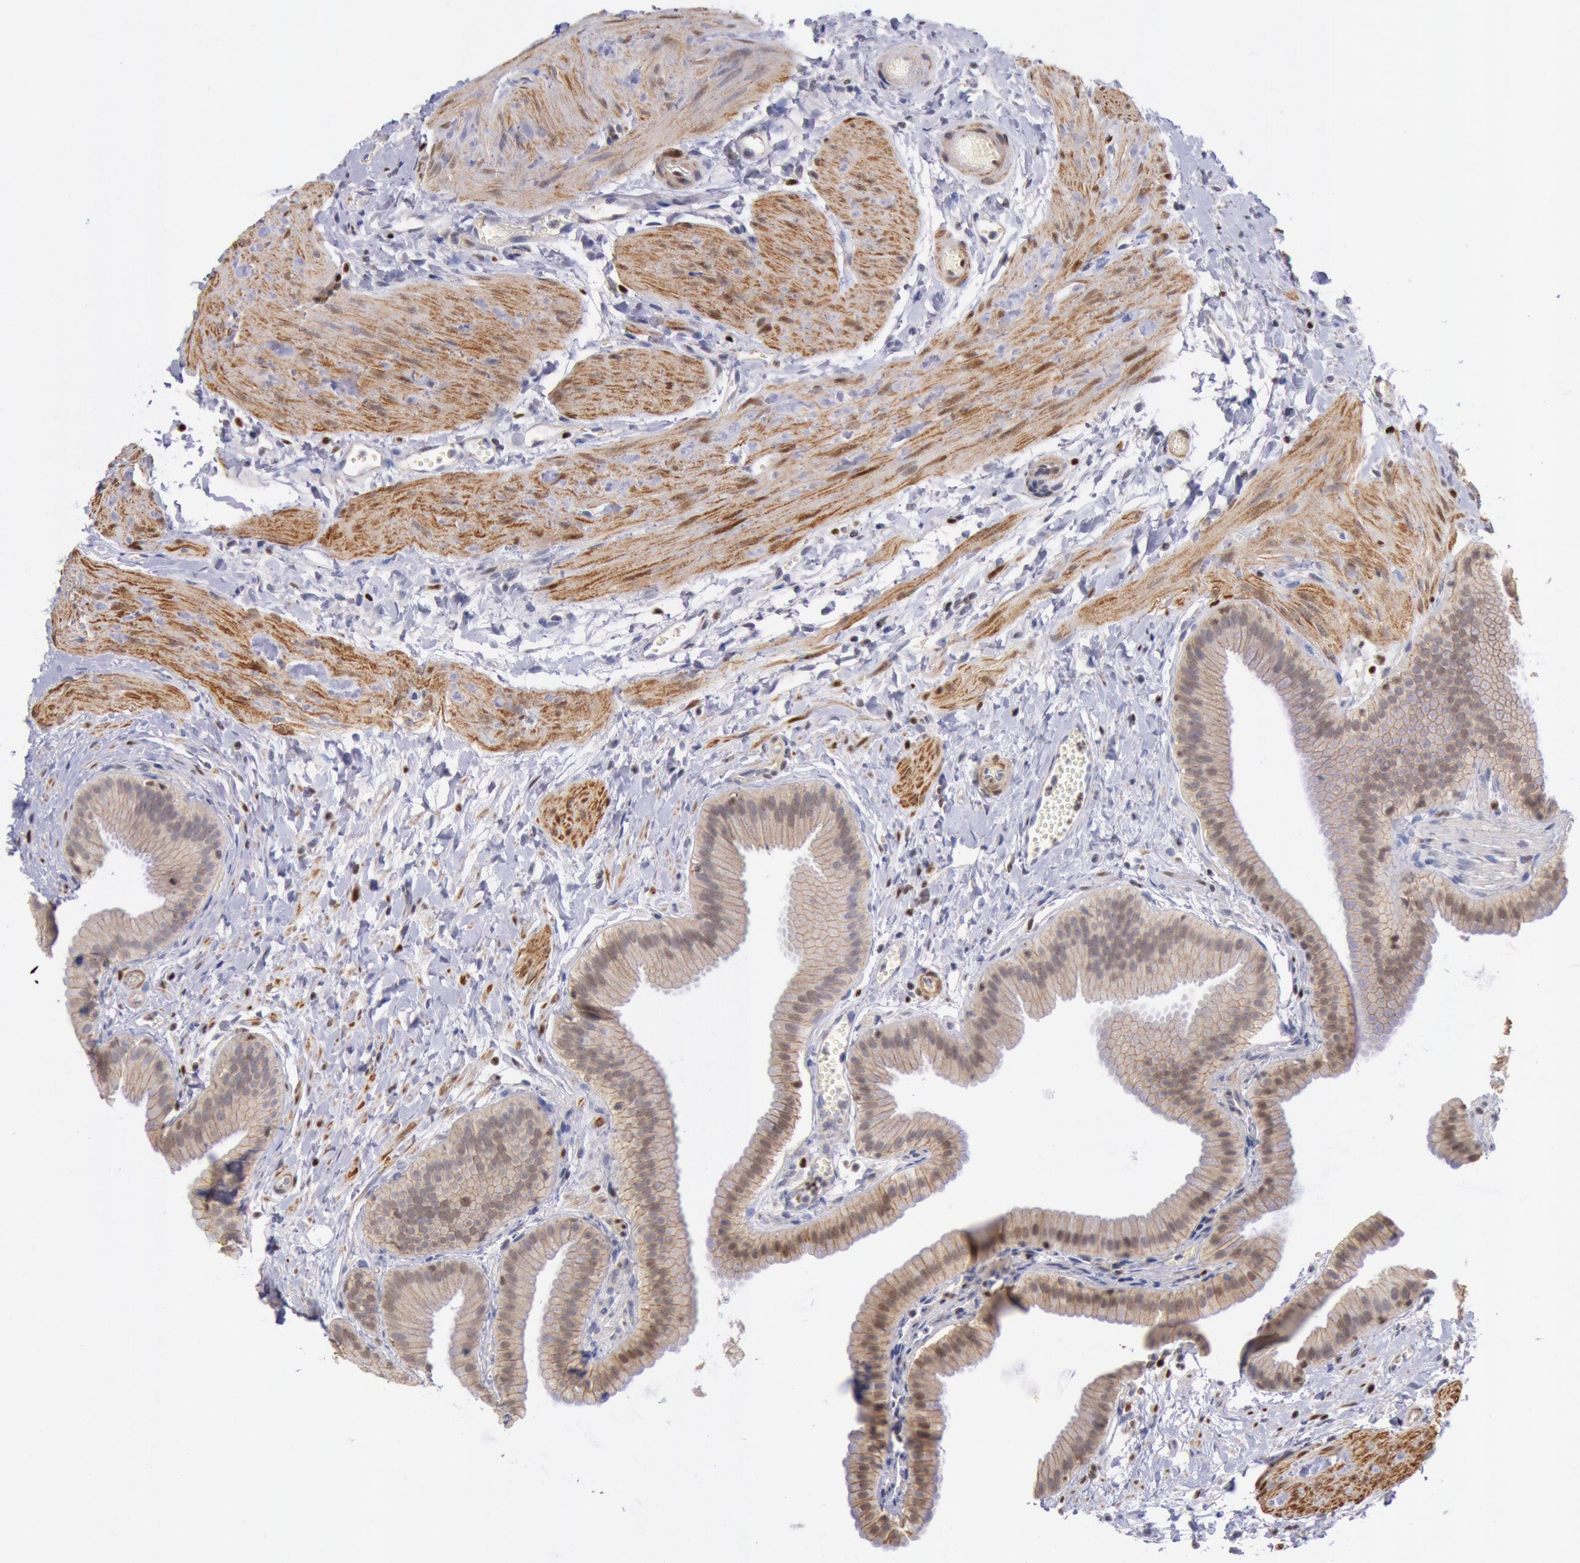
{"staining": {"intensity": "moderate", "quantity": ">75%", "location": "cytoplasmic/membranous"}, "tissue": "gallbladder", "cell_type": "Glandular cells", "image_type": "normal", "snomed": [{"axis": "morphology", "description": "Normal tissue, NOS"}, {"axis": "topography", "description": "Gallbladder"}], "caption": "Immunohistochemistry (DAB) staining of benign human gallbladder shows moderate cytoplasmic/membranous protein positivity in approximately >75% of glandular cells.", "gene": "RPS6KA5", "patient": {"sex": "female", "age": 63}}